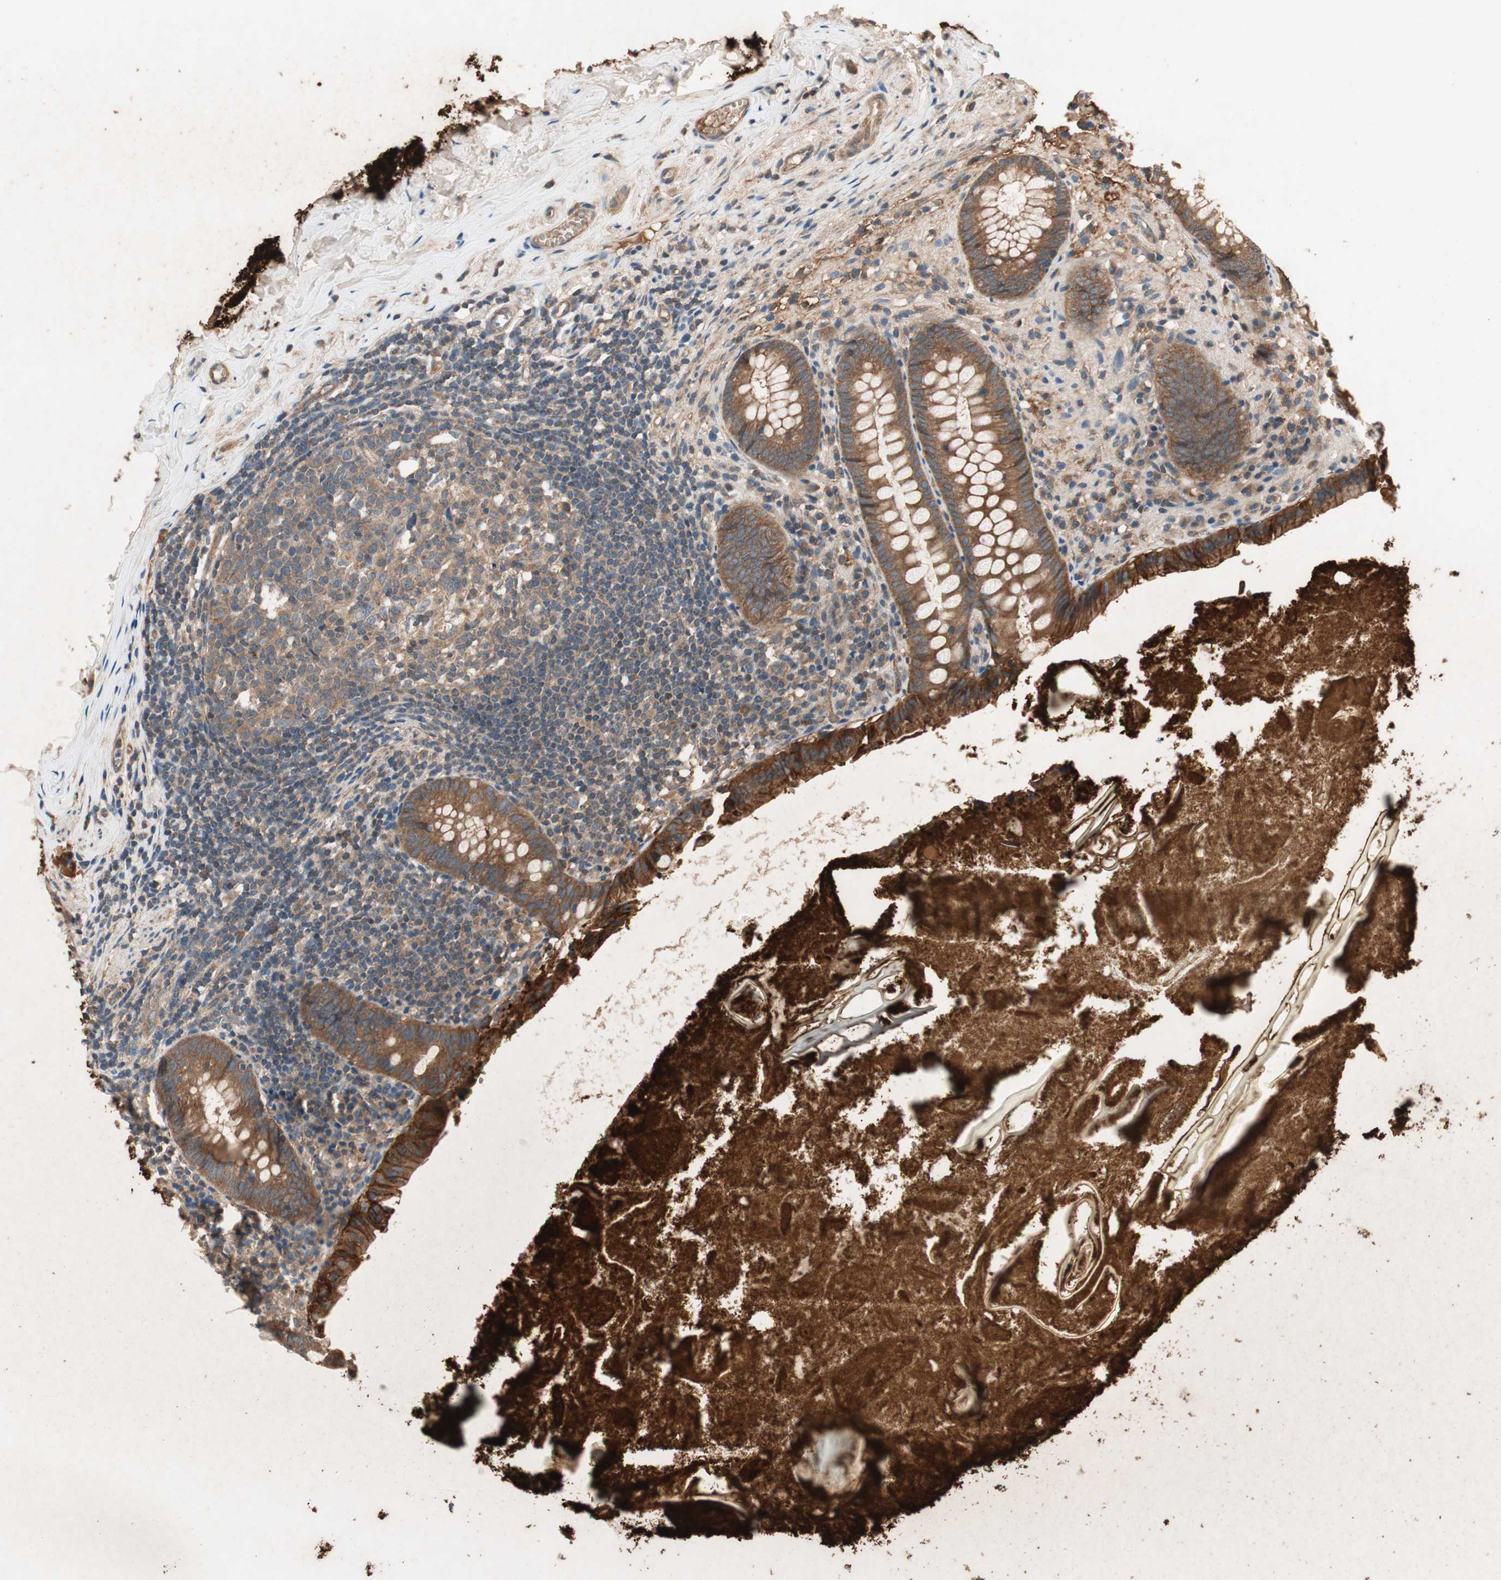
{"staining": {"intensity": "moderate", "quantity": ">75%", "location": "cytoplasmic/membranous"}, "tissue": "appendix", "cell_type": "Glandular cells", "image_type": "normal", "snomed": [{"axis": "morphology", "description": "Normal tissue, NOS"}, {"axis": "topography", "description": "Appendix"}], "caption": "High-magnification brightfield microscopy of normal appendix stained with DAB (3,3'-diaminobenzidine) (brown) and counterstained with hematoxylin (blue). glandular cells exhibit moderate cytoplasmic/membranous staining is identified in approximately>75% of cells. The staining is performed using DAB brown chromogen to label protein expression. The nuclei are counter-stained blue using hematoxylin.", "gene": "HPN", "patient": {"sex": "male", "age": 52}}